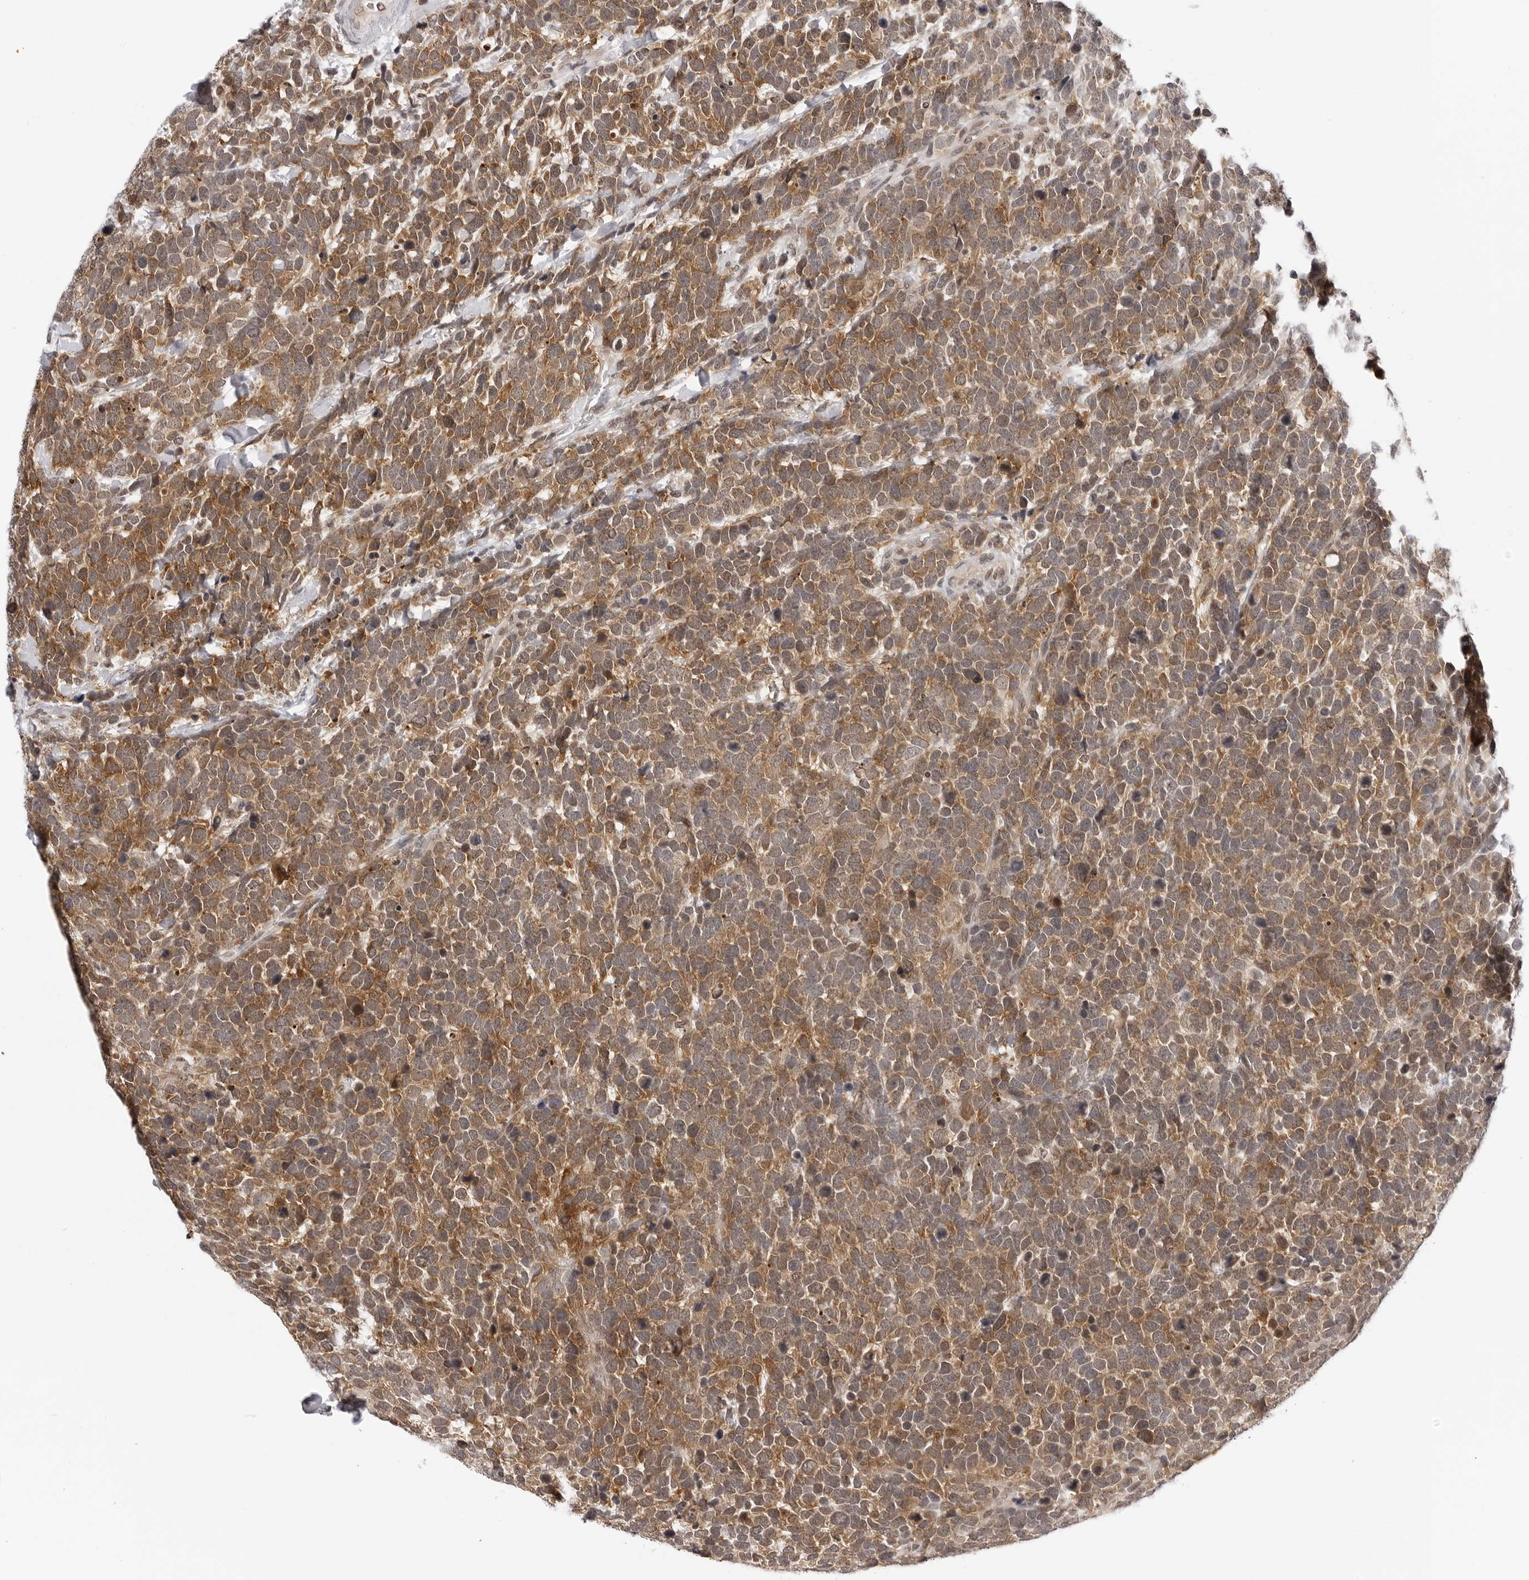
{"staining": {"intensity": "moderate", "quantity": ">75%", "location": "cytoplasmic/membranous"}, "tissue": "urothelial cancer", "cell_type": "Tumor cells", "image_type": "cancer", "snomed": [{"axis": "morphology", "description": "Urothelial carcinoma, High grade"}, {"axis": "topography", "description": "Urinary bladder"}], "caption": "Urothelial carcinoma (high-grade) was stained to show a protein in brown. There is medium levels of moderate cytoplasmic/membranous staining in about >75% of tumor cells. (DAB IHC, brown staining for protein, blue staining for nuclei).", "gene": "WDR77", "patient": {"sex": "female", "age": 82}}